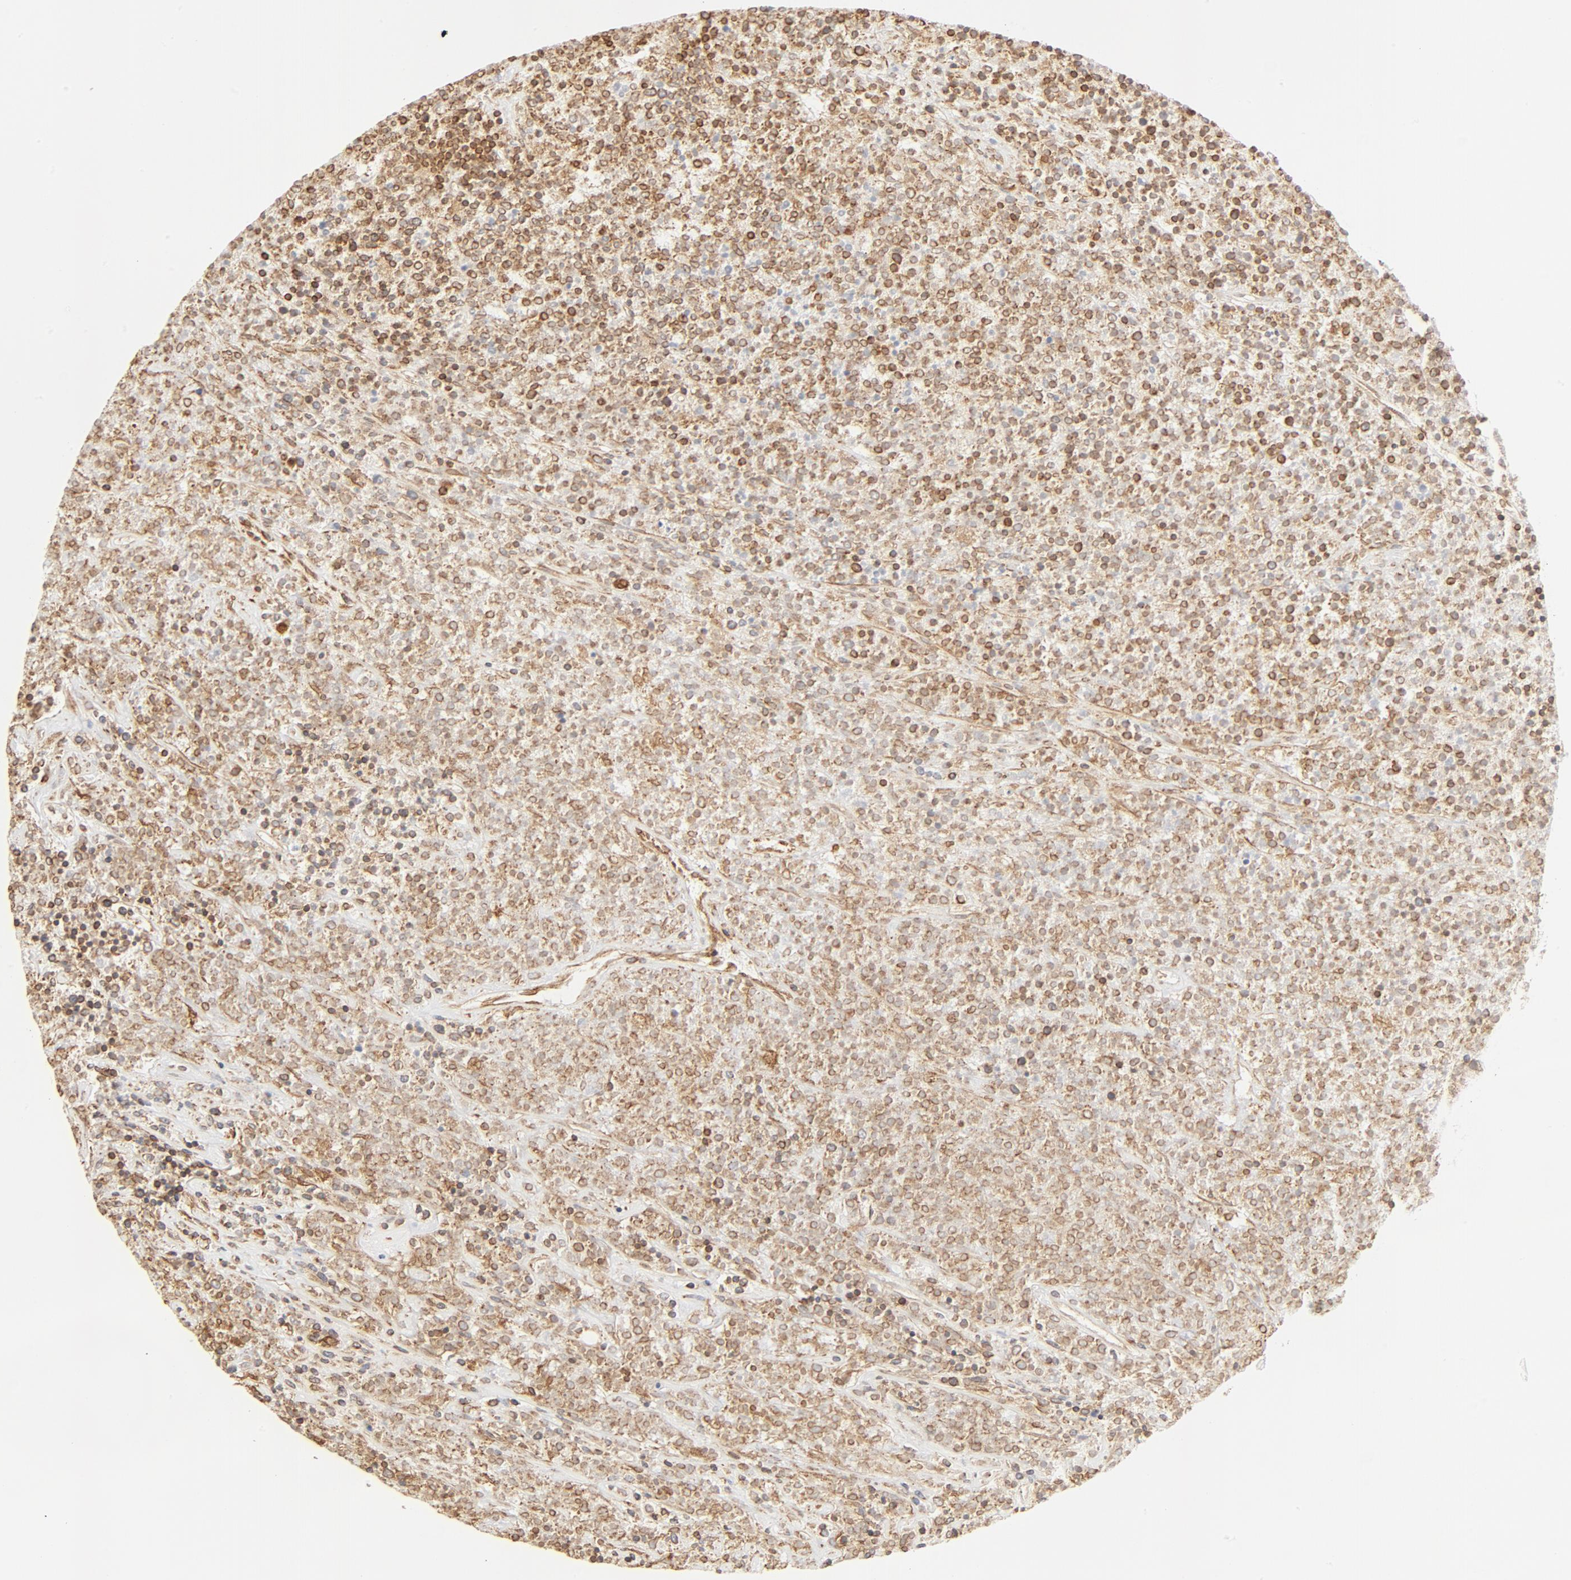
{"staining": {"intensity": "moderate", "quantity": ">75%", "location": "cytoplasmic/membranous"}, "tissue": "lymphoma", "cell_type": "Tumor cells", "image_type": "cancer", "snomed": [{"axis": "morphology", "description": "Malignant lymphoma, non-Hodgkin's type, High grade"}, {"axis": "topography", "description": "Lymph node"}], "caption": "Lymphoma stained with a brown dye displays moderate cytoplasmic/membranous positive expression in about >75% of tumor cells.", "gene": "BCAP31", "patient": {"sex": "female", "age": 73}}